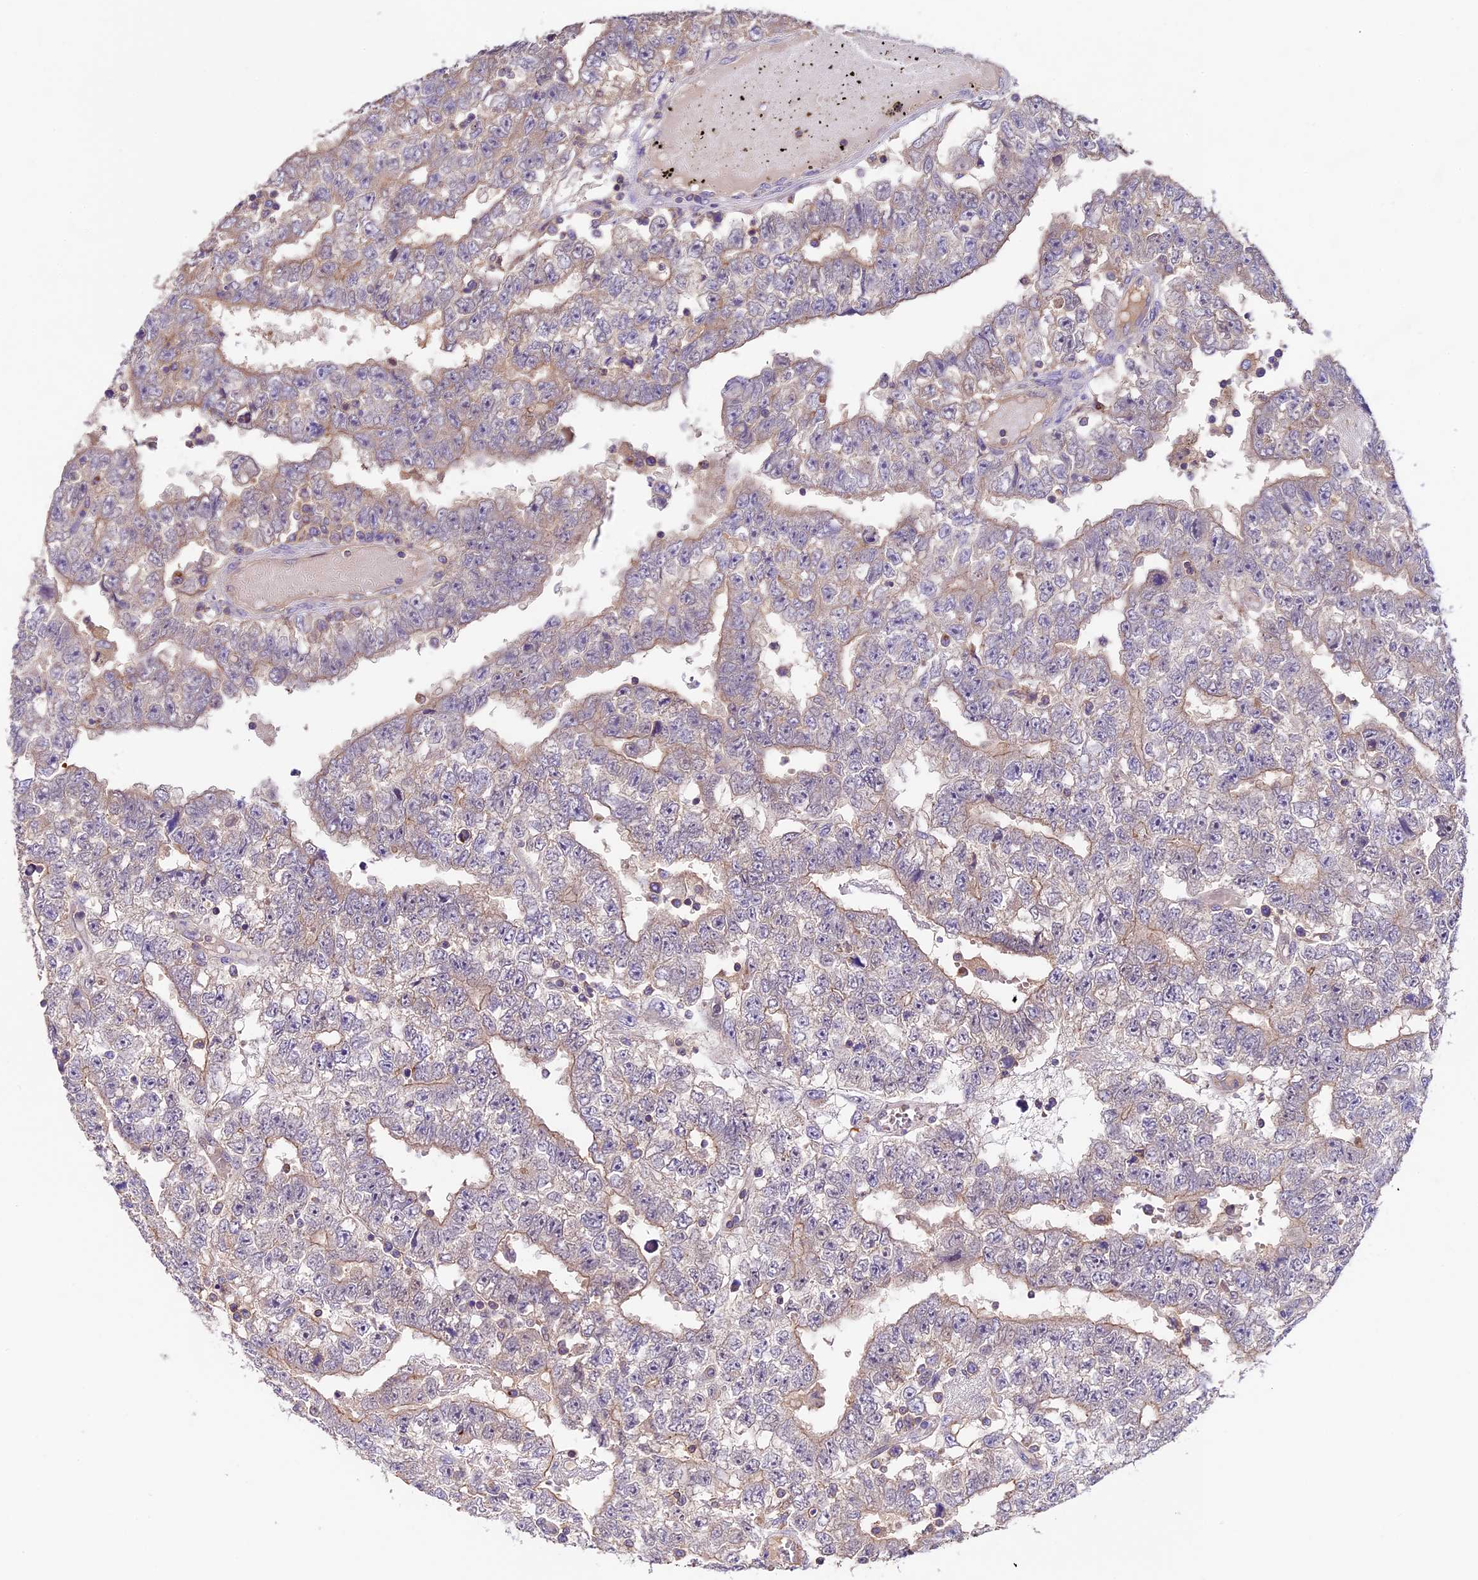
{"staining": {"intensity": "weak", "quantity": "<25%", "location": "cytoplasmic/membranous"}, "tissue": "testis cancer", "cell_type": "Tumor cells", "image_type": "cancer", "snomed": [{"axis": "morphology", "description": "Carcinoma, Embryonal, NOS"}, {"axis": "topography", "description": "Testis"}], "caption": "Immunohistochemistry (IHC) histopathology image of human testis cancer (embryonal carcinoma) stained for a protein (brown), which displays no expression in tumor cells.", "gene": "TBC1D1", "patient": {"sex": "male", "age": 25}}